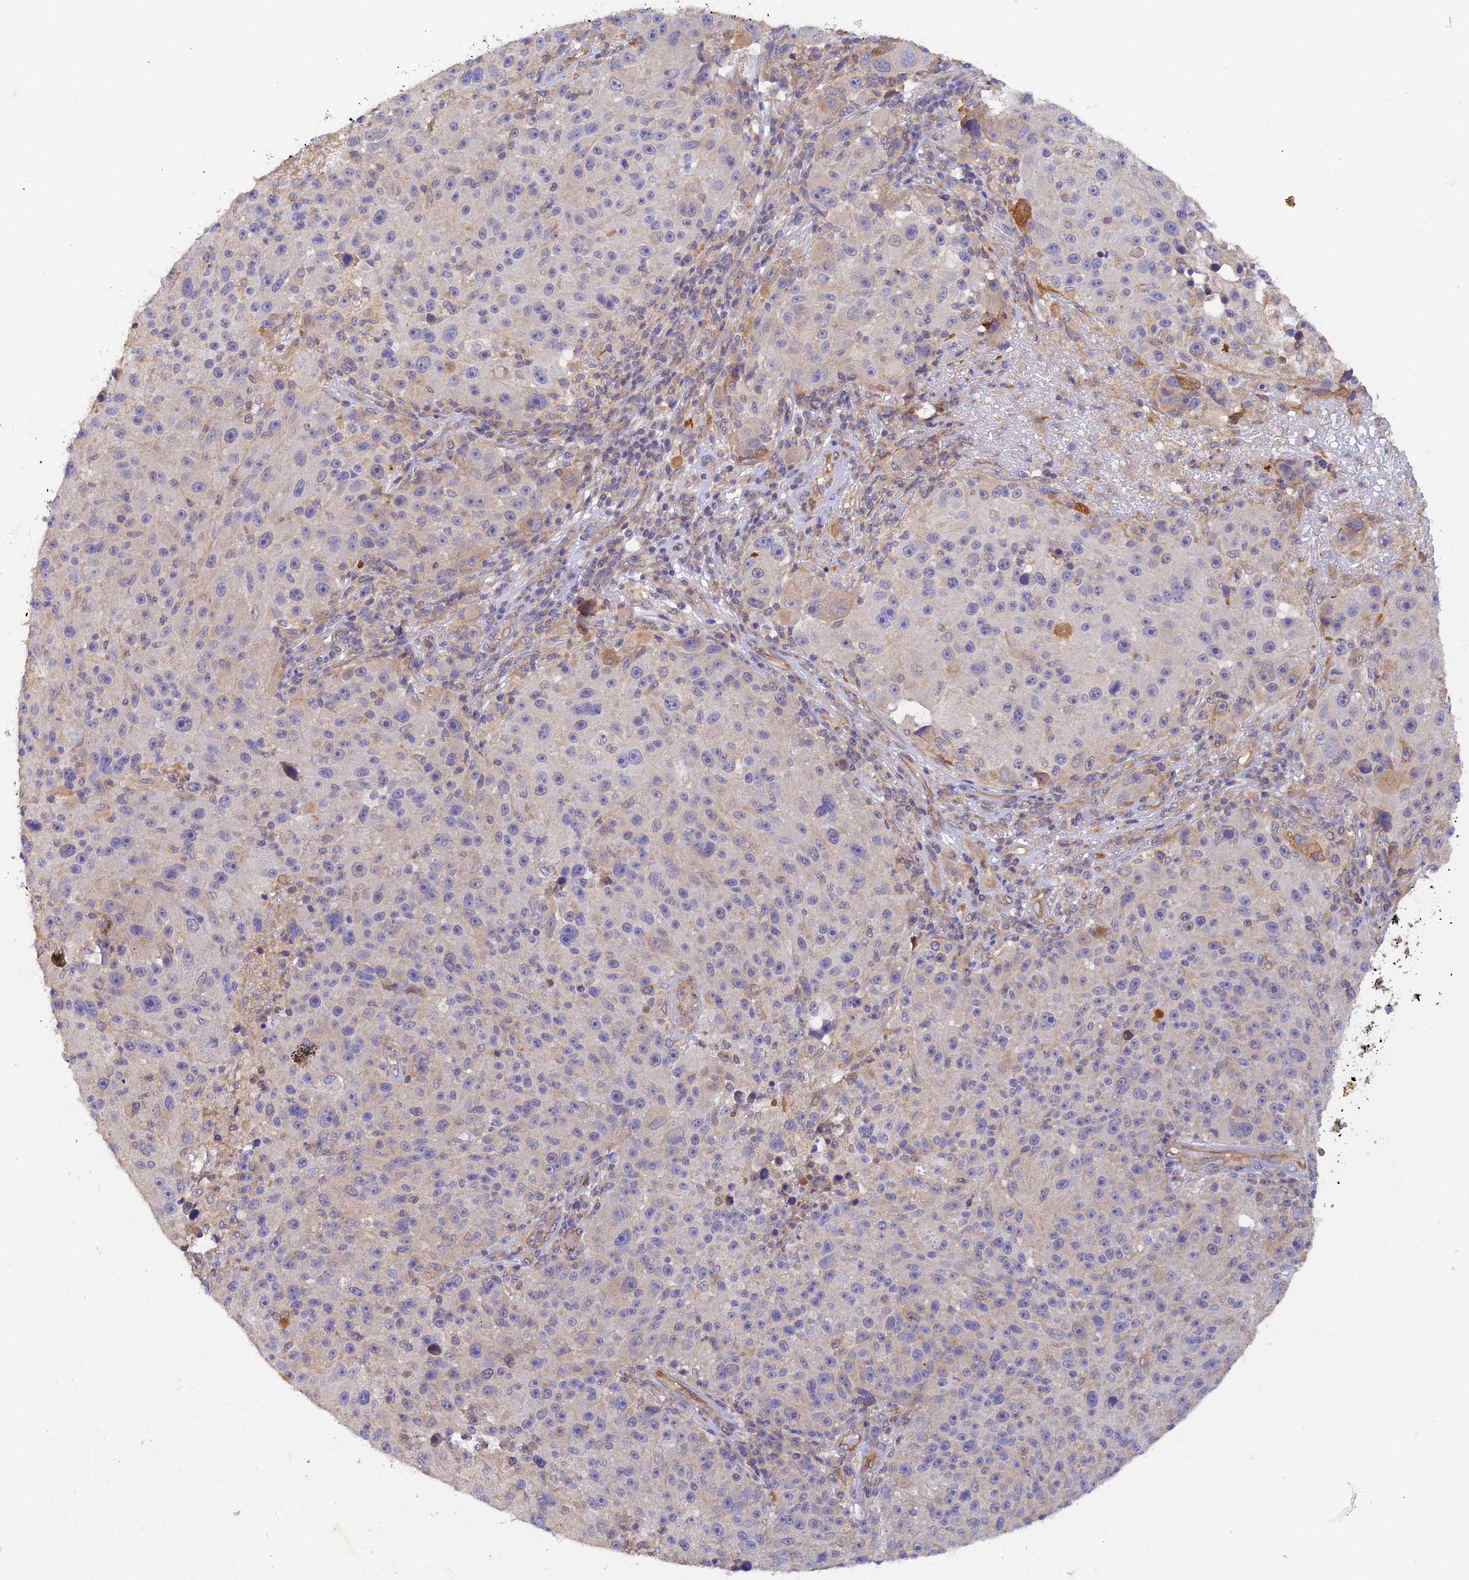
{"staining": {"intensity": "negative", "quantity": "none", "location": "none"}, "tissue": "melanoma", "cell_type": "Tumor cells", "image_type": "cancer", "snomed": [{"axis": "morphology", "description": "Malignant melanoma, NOS"}, {"axis": "topography", "description": "Skin"}], "caption": "Tumor cells show no significant protein expression in melanoma.", "gene": "MYO9A", "patient": {"sex": "male", "age": 53}}